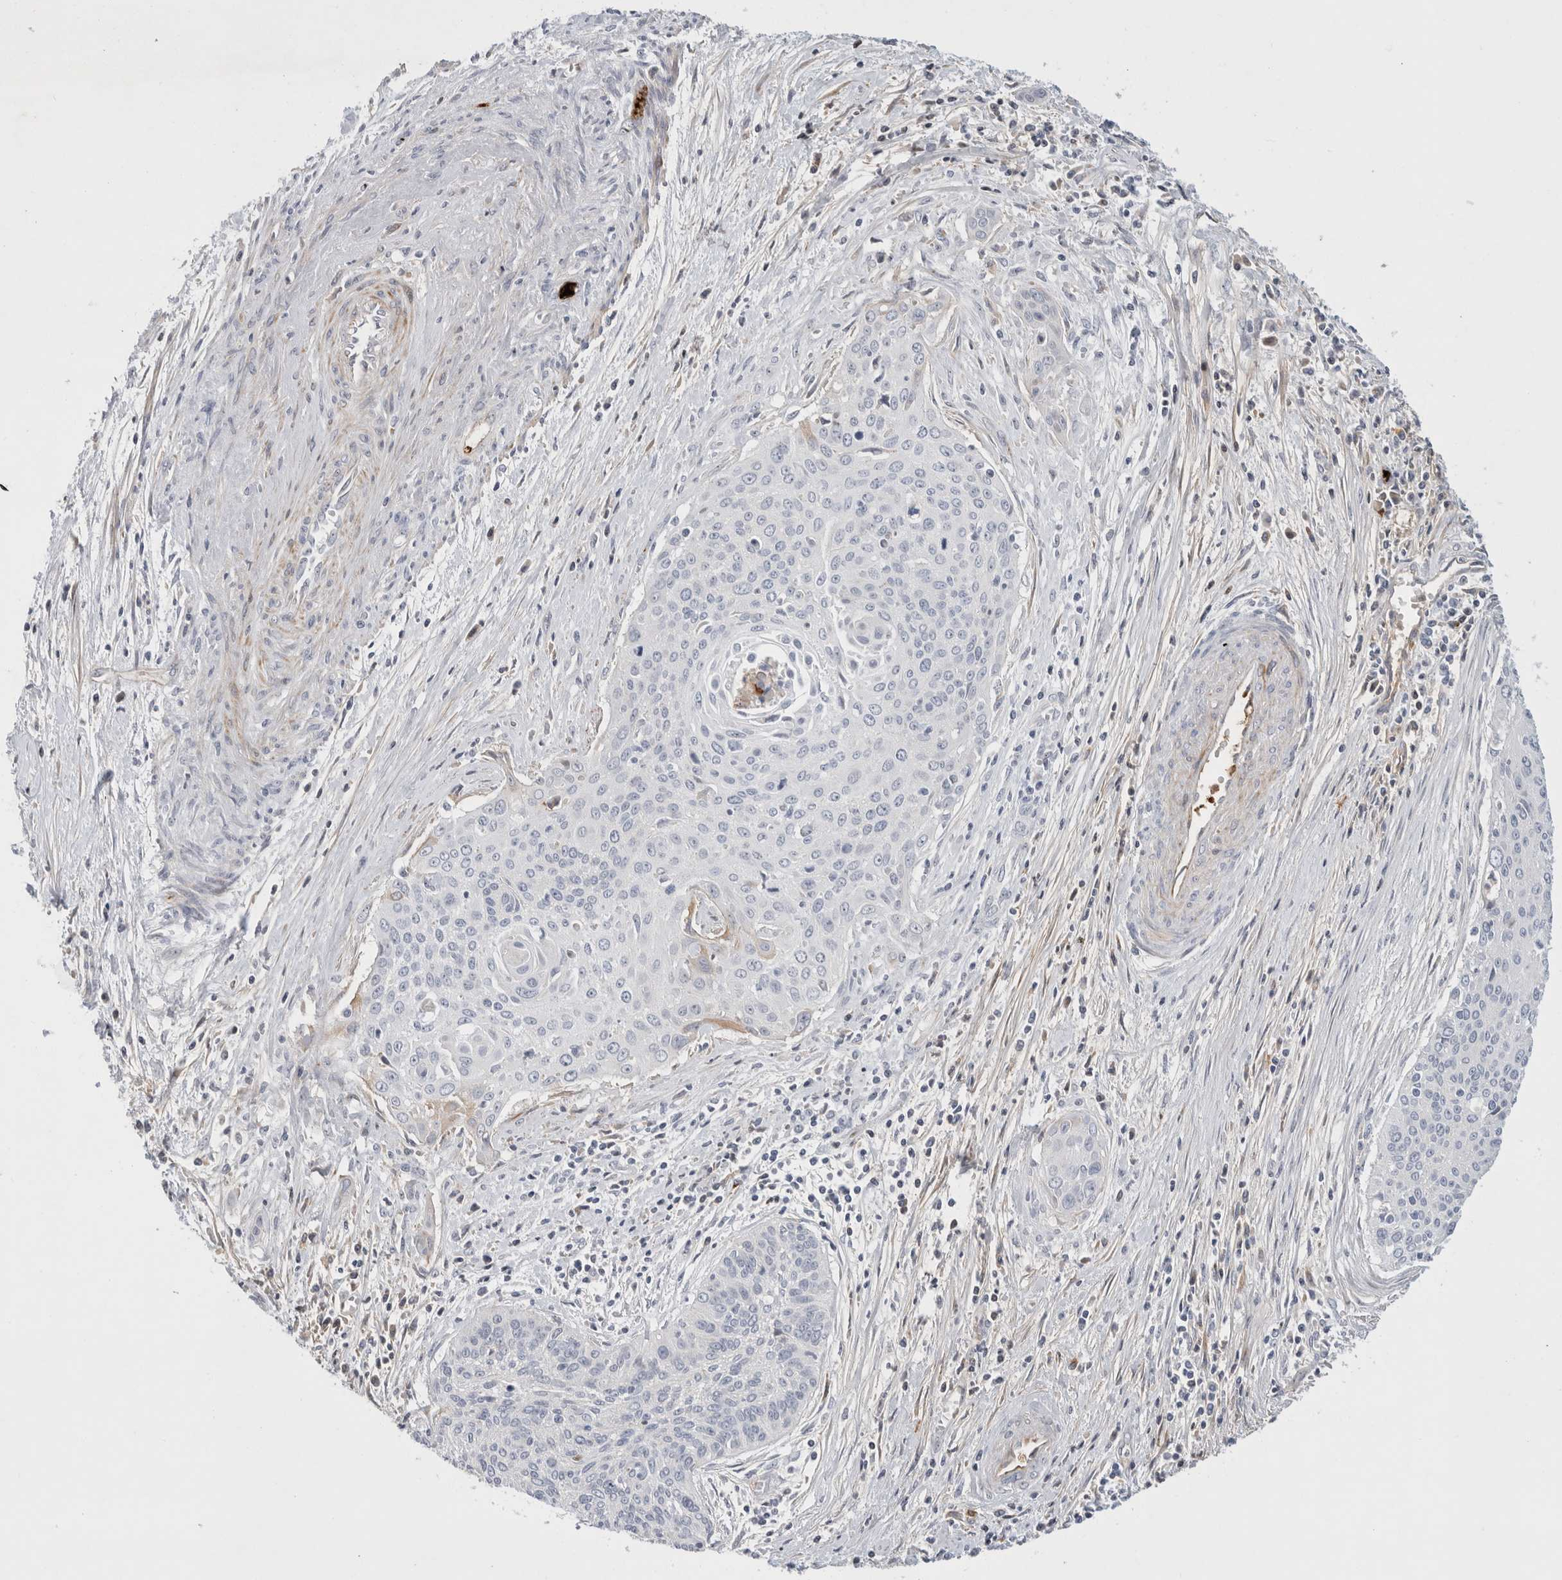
{"staining": {"intensity": "negative", "quantity": "none", "location": "none"}, "tissue": "cervical cancer", "cell_type": "Tumor cells", "image_type": "cancer", "snomed": [{"axis": "morphology", "description": "Squamous cell carcinoma, NOS"}, {"axis": "topography", "description": "Cervix"}], "caption": "DAB immunohistochemical staining of human cervical squamous cell carcinoma exhibits no significant positivity in tumor cells. Brightfield microscopy of immunohistochemistry (IHC) stained with DAB (3,3'-diaminobenzidine) (brown) and hematoxylin (blue), captured at high magnification.", "gene": "ECHDC2", "patient": {"sex": "female", "age": 55}}